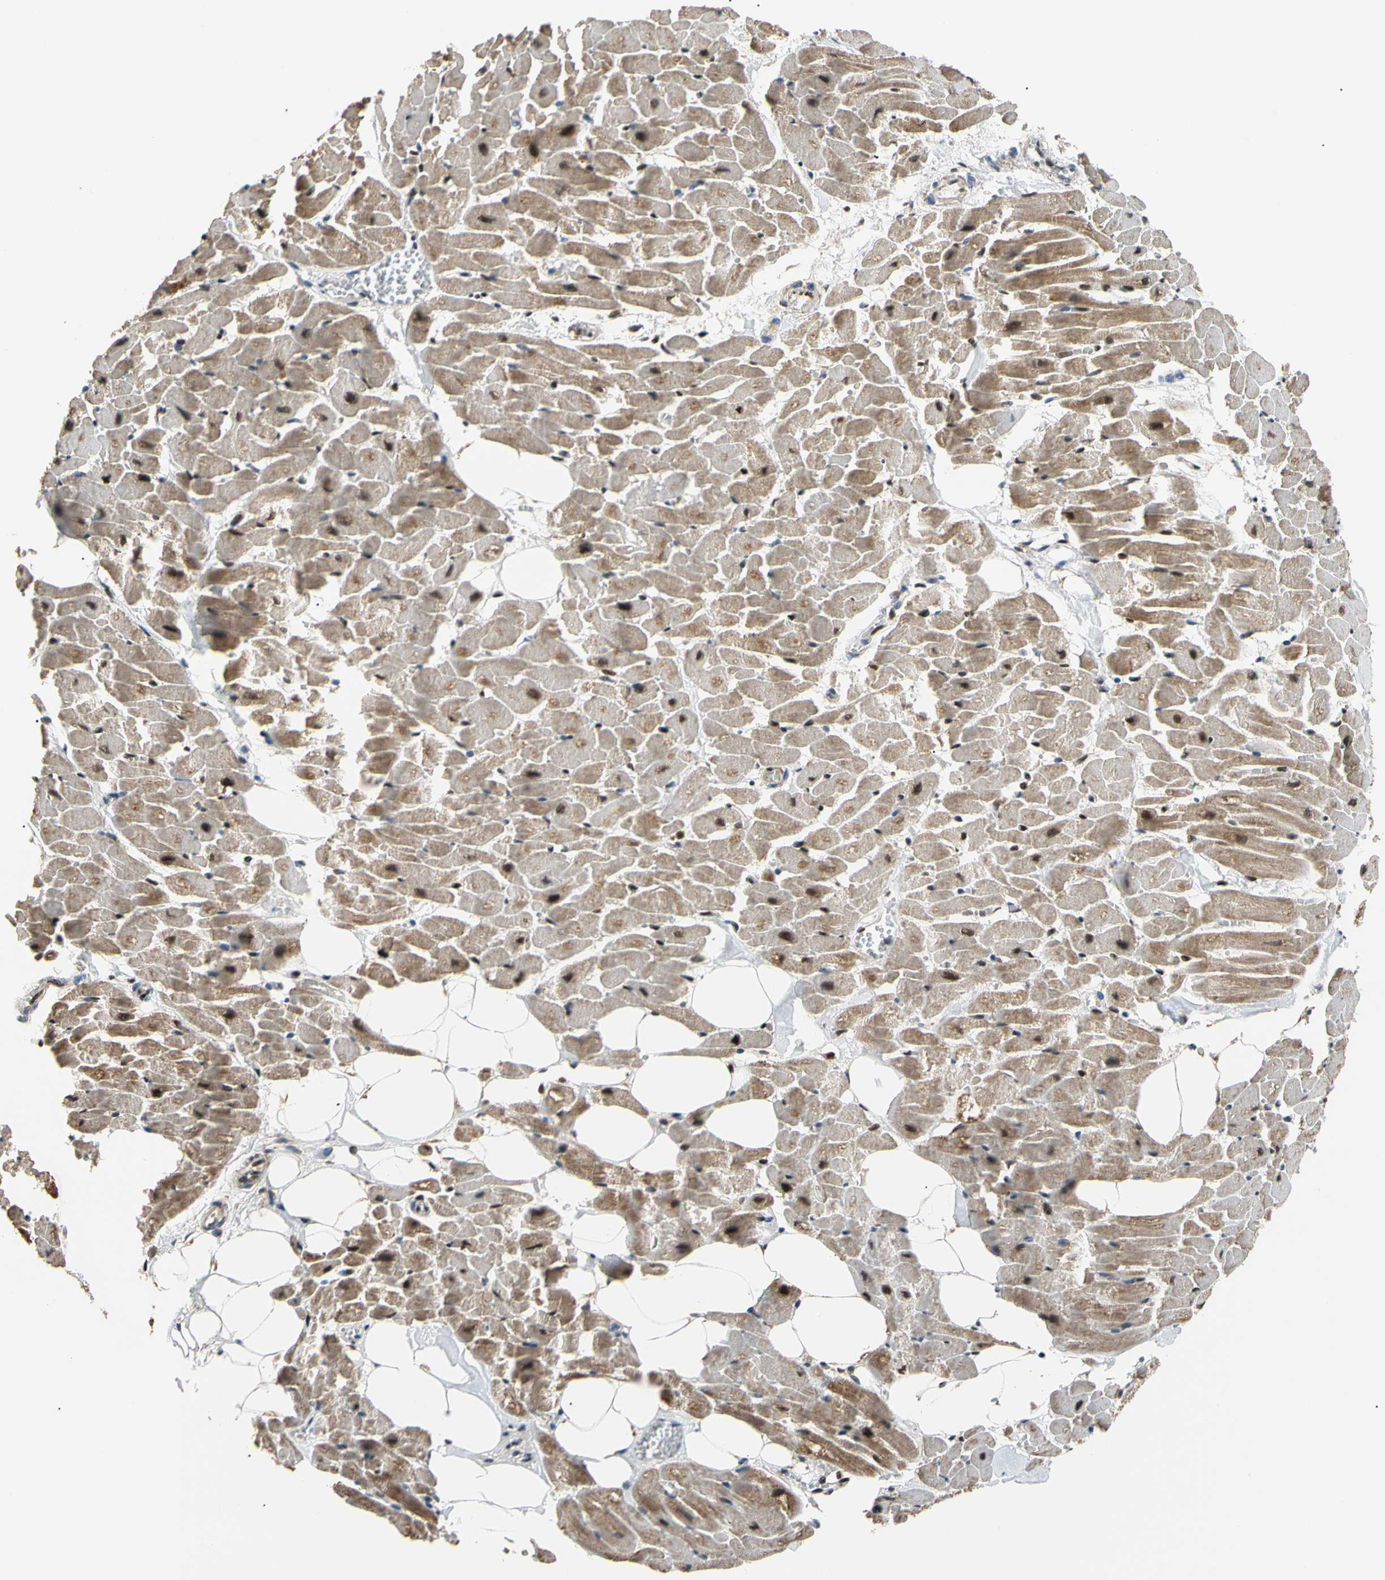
{"staining": {"intensity": "moderate", "quantity": "25%-75%", "location": "cytoplasmic/membranous,nuclear"}, "tissue": "heart muscle", "cell_type": "Cardiomyocytes", "image_type": "normal", "snomed": [{"axis": "morphology", "description": "Normal tissue, NOS"}, {"axis": "topography", "description": "Heart"}], "caption": "Approximately 25%-75% of cardiomyocytes in normal heart muscle reveal moderate cytoplasmic/membranous,nuclear protein expression as visualized by brown immunohistochemical staining.", "gene": "E2F1", "patient": {"sex": "female", "age": 19}}